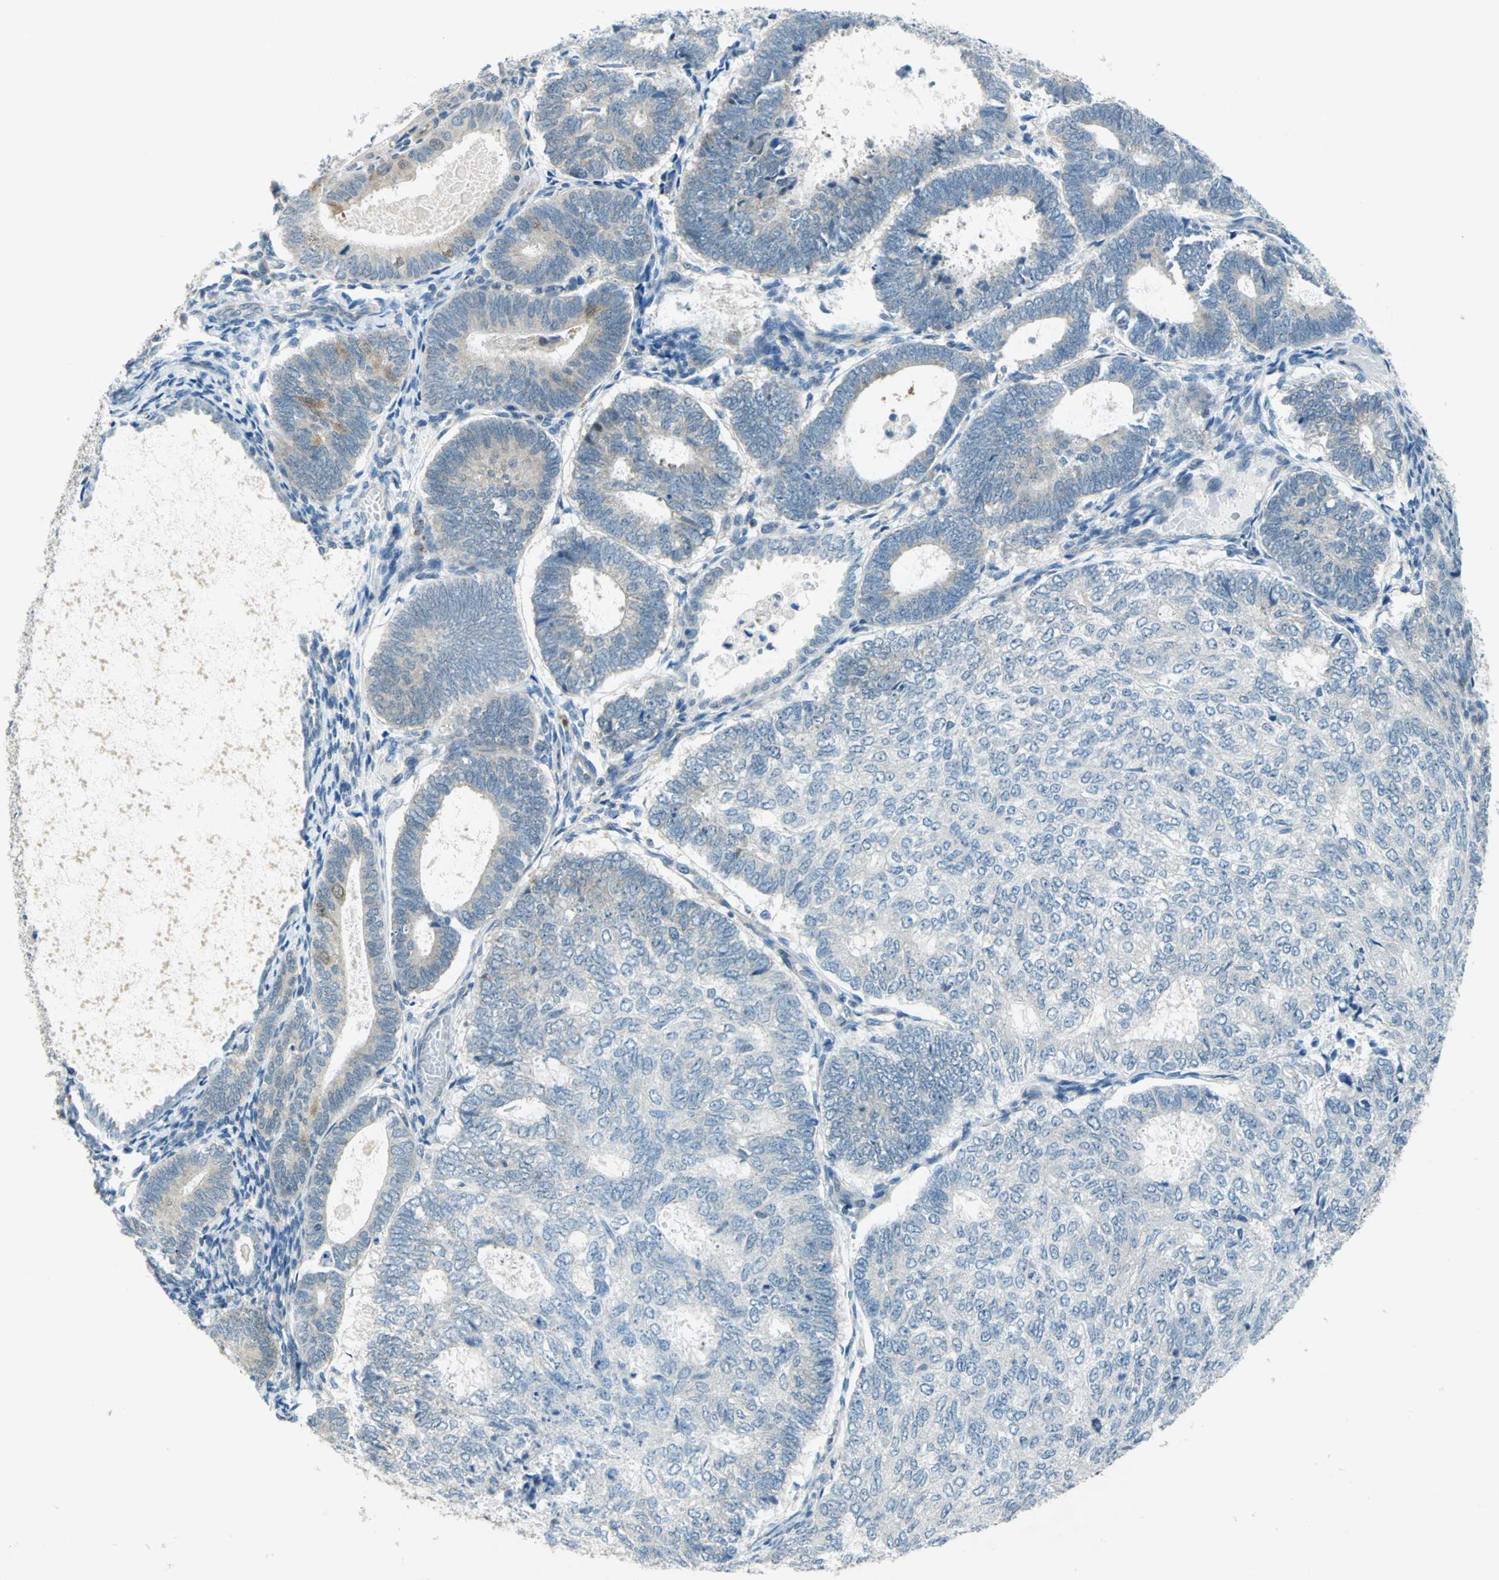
{"staining": {"intensity": "moderate", "quantity": "<25%", "location": "cytoplasmic/membranous,nuclear"}, "tissue": "endometrial cancer", "cell_type": "Tumor cells", "image_type": "cancer", "snomed": [{"axis": "morphology", "description": "Adenocarcinoma, NOS"}, {"axis": "topography", "description": "Uterus"}], "caption": "Protein analysis of endometrial cancer tissue demonstrates moderate cytoplasmic/membranous and nuclear staining in about <25% of tumor cells.", "gene": "PIN1", "patient": {"sex": "female", "age": 60}}